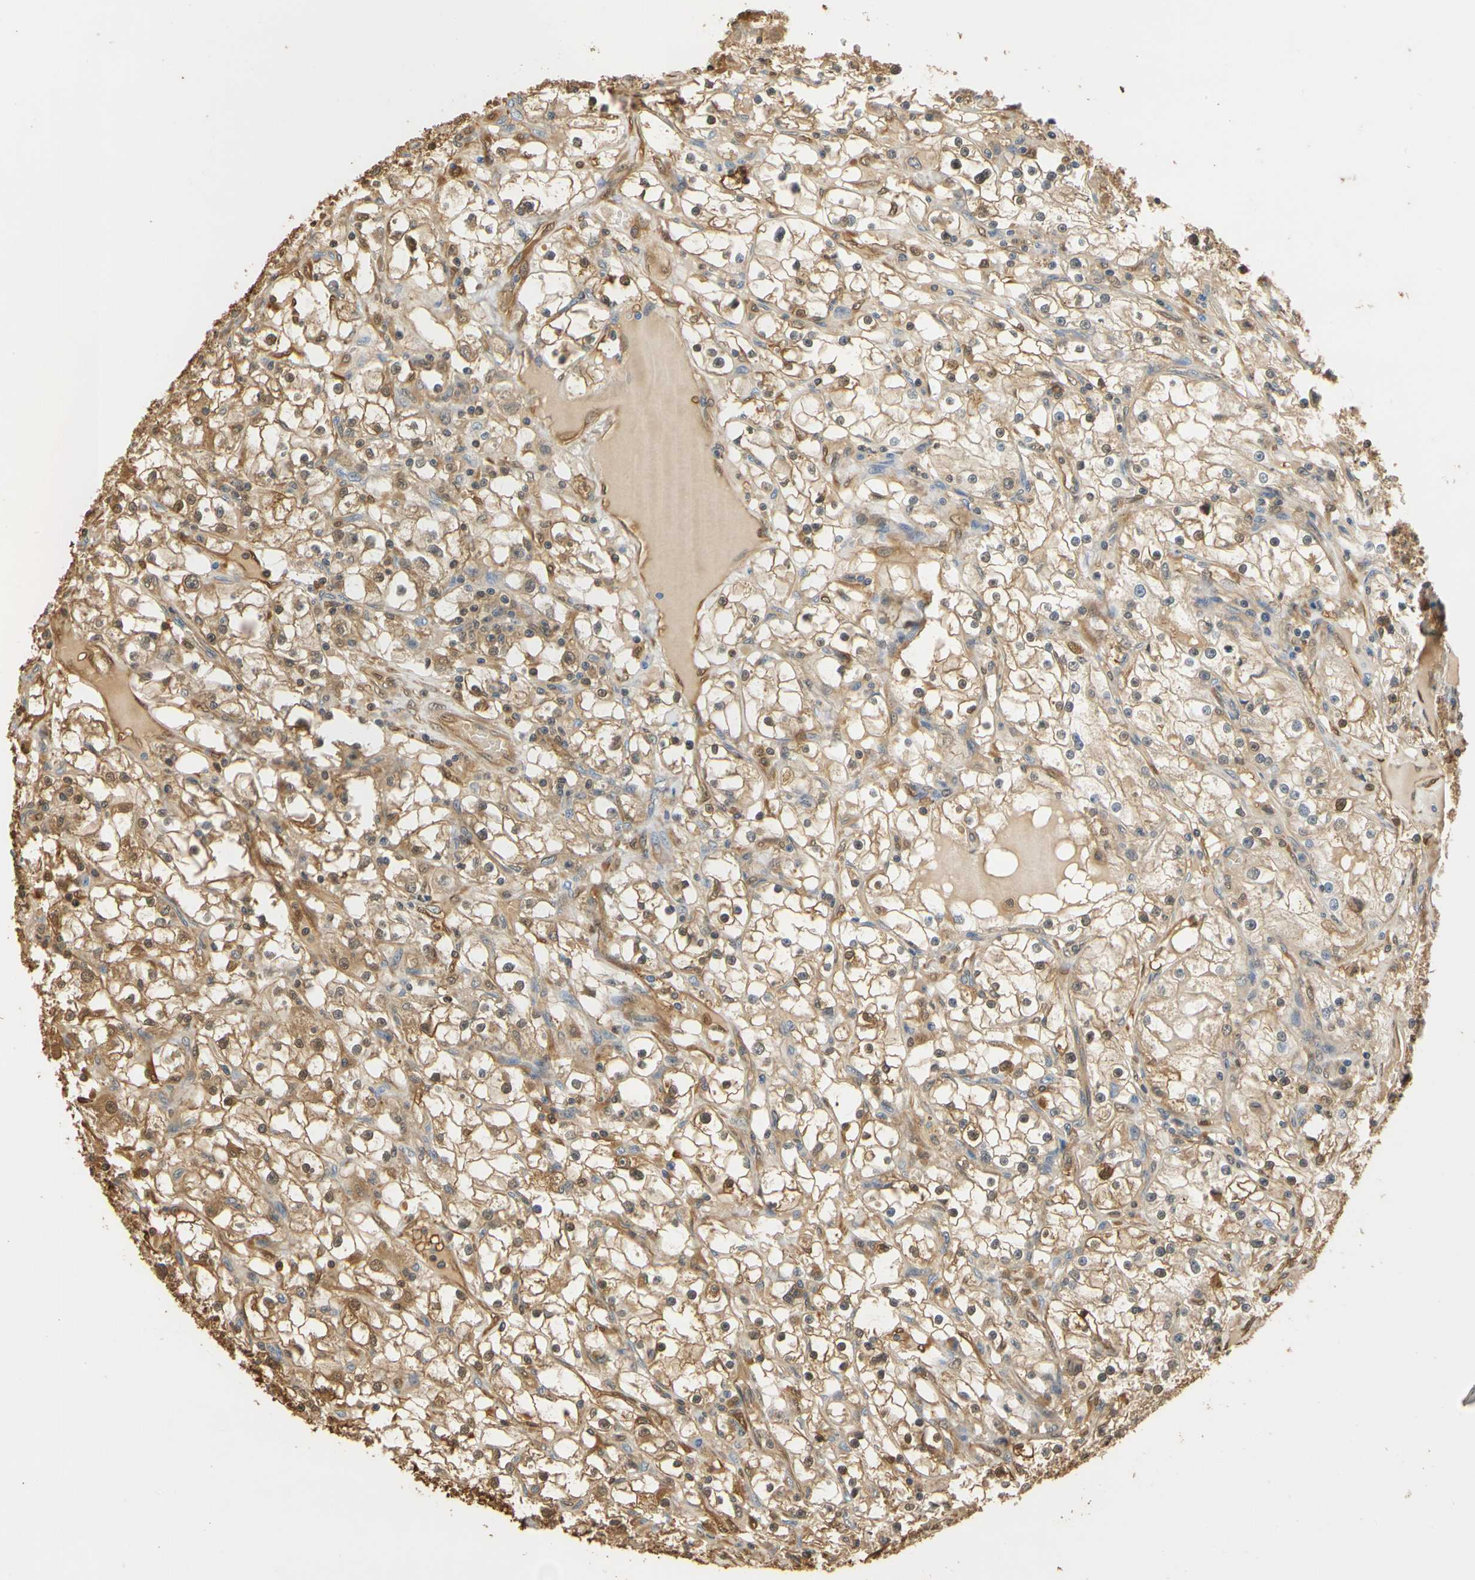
{"staining": {"intensity": "moderate", "quantity": ">75%", "location": "cytoplasmic/membranous,nuclear"}, "tissue": "renal cancer", "cell_type": "Tumor cells", "image_type": "cancer", "snomed": [{"axis": "morphology", "description": "Adenocarcinoma, NOS"}, {"axis": "topography", "description": "Kidney"}], "caption": "This is a micrograph of immunohistochemistry staining of renal cancer (adenocarcinoma), which shows moderate expression in the cytoplasmic/membranous and nuclear of tumor cells.", "gene": "S100A6", "patient": {"sex": "male", "age": 56}}